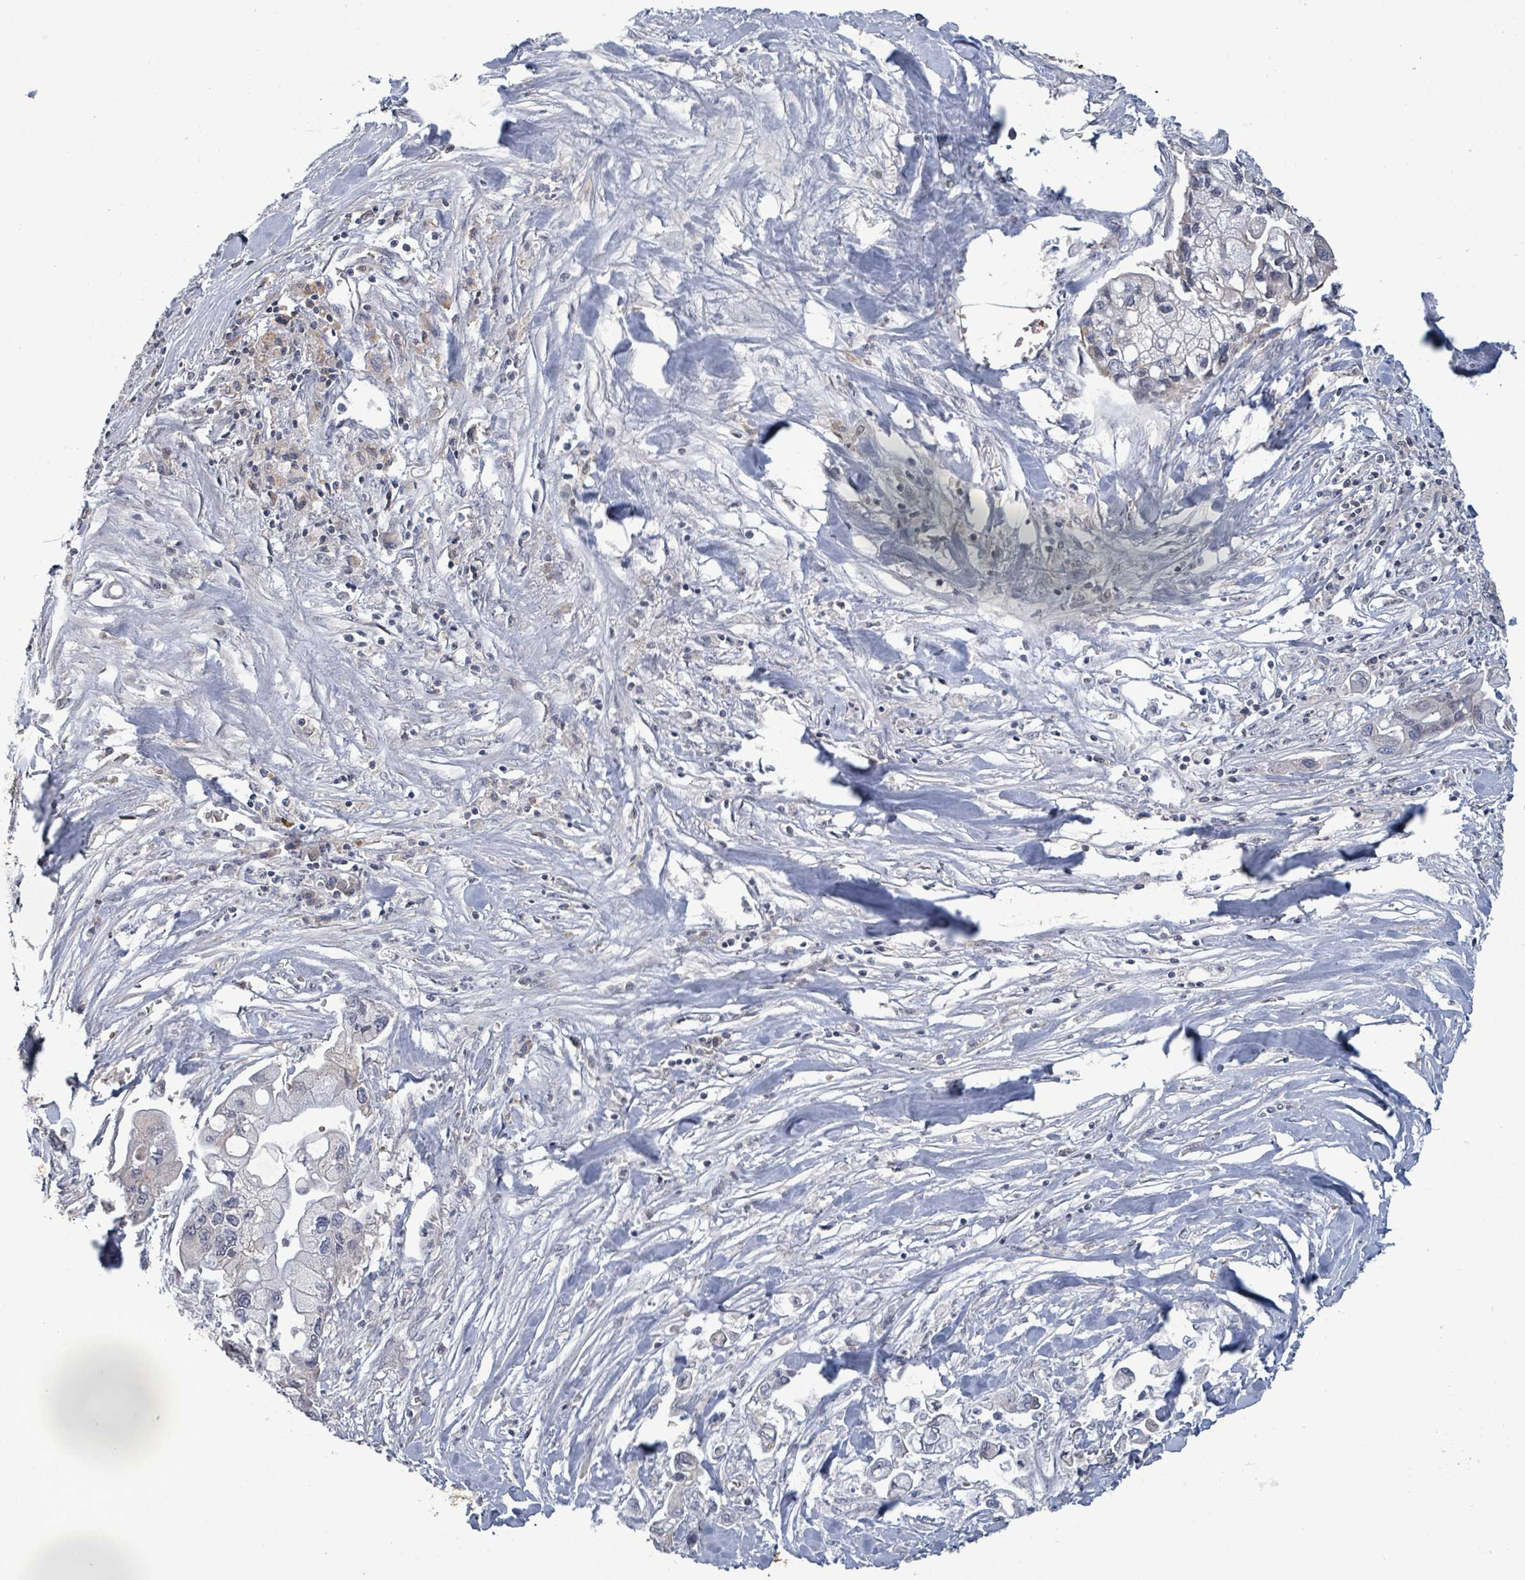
{"staining": {"intensity": "negative", "quantity": "none", "location": "none"}, "tissue": "pancreatic cancer", "cell_type": "Tumor cells", "image_type": "cancer", "snomed": [{"axis": "morphology", "description": "Adenocarcinoma, NOS"}, {"axis": "topography", "description": "Pancreas"}], "caption": "Tumor cells are negative for protein expression in human pancreatic cancer (adenocarcinoma).", "gene": "GRM8", "patient": {"sex": "male", "age": 61}}